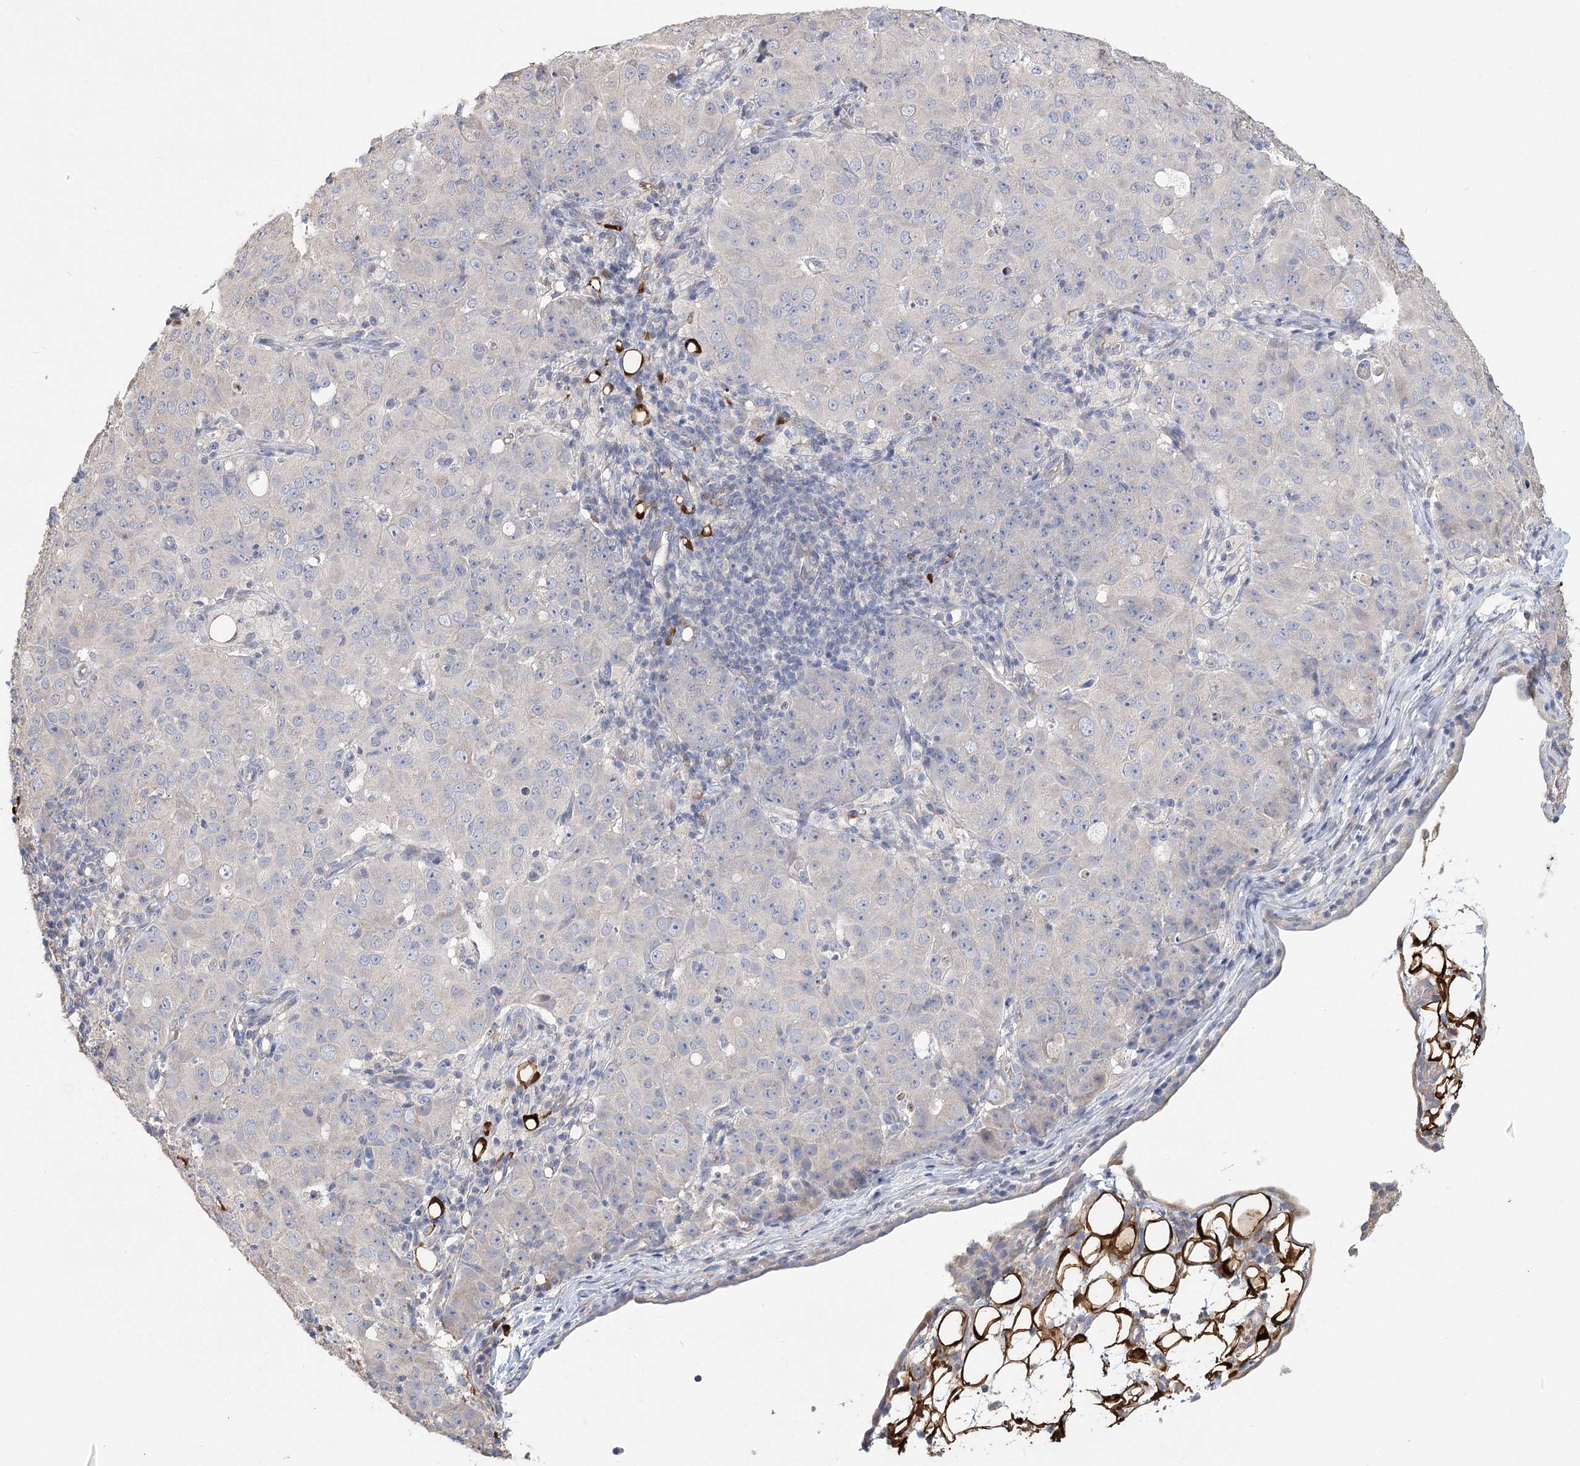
{"staining": {"intensity": "negative", "quantity": "none", "location": "none"}, "tissue": "ovarian cancer", "cell_type": "Tumor cells", "image_type": "cancer", "snomed": [{"axis": "morphology", "description": "Carcinoma, endometroid"}, {"axis": "topography", "description": "Ovary"}], "caption": "The histopathology image shows no significant staining in tumor cells of ovarian endometroid carcinoma.", "gene": "CNTLN", "patient": {"sex": "female", "age": 42}}